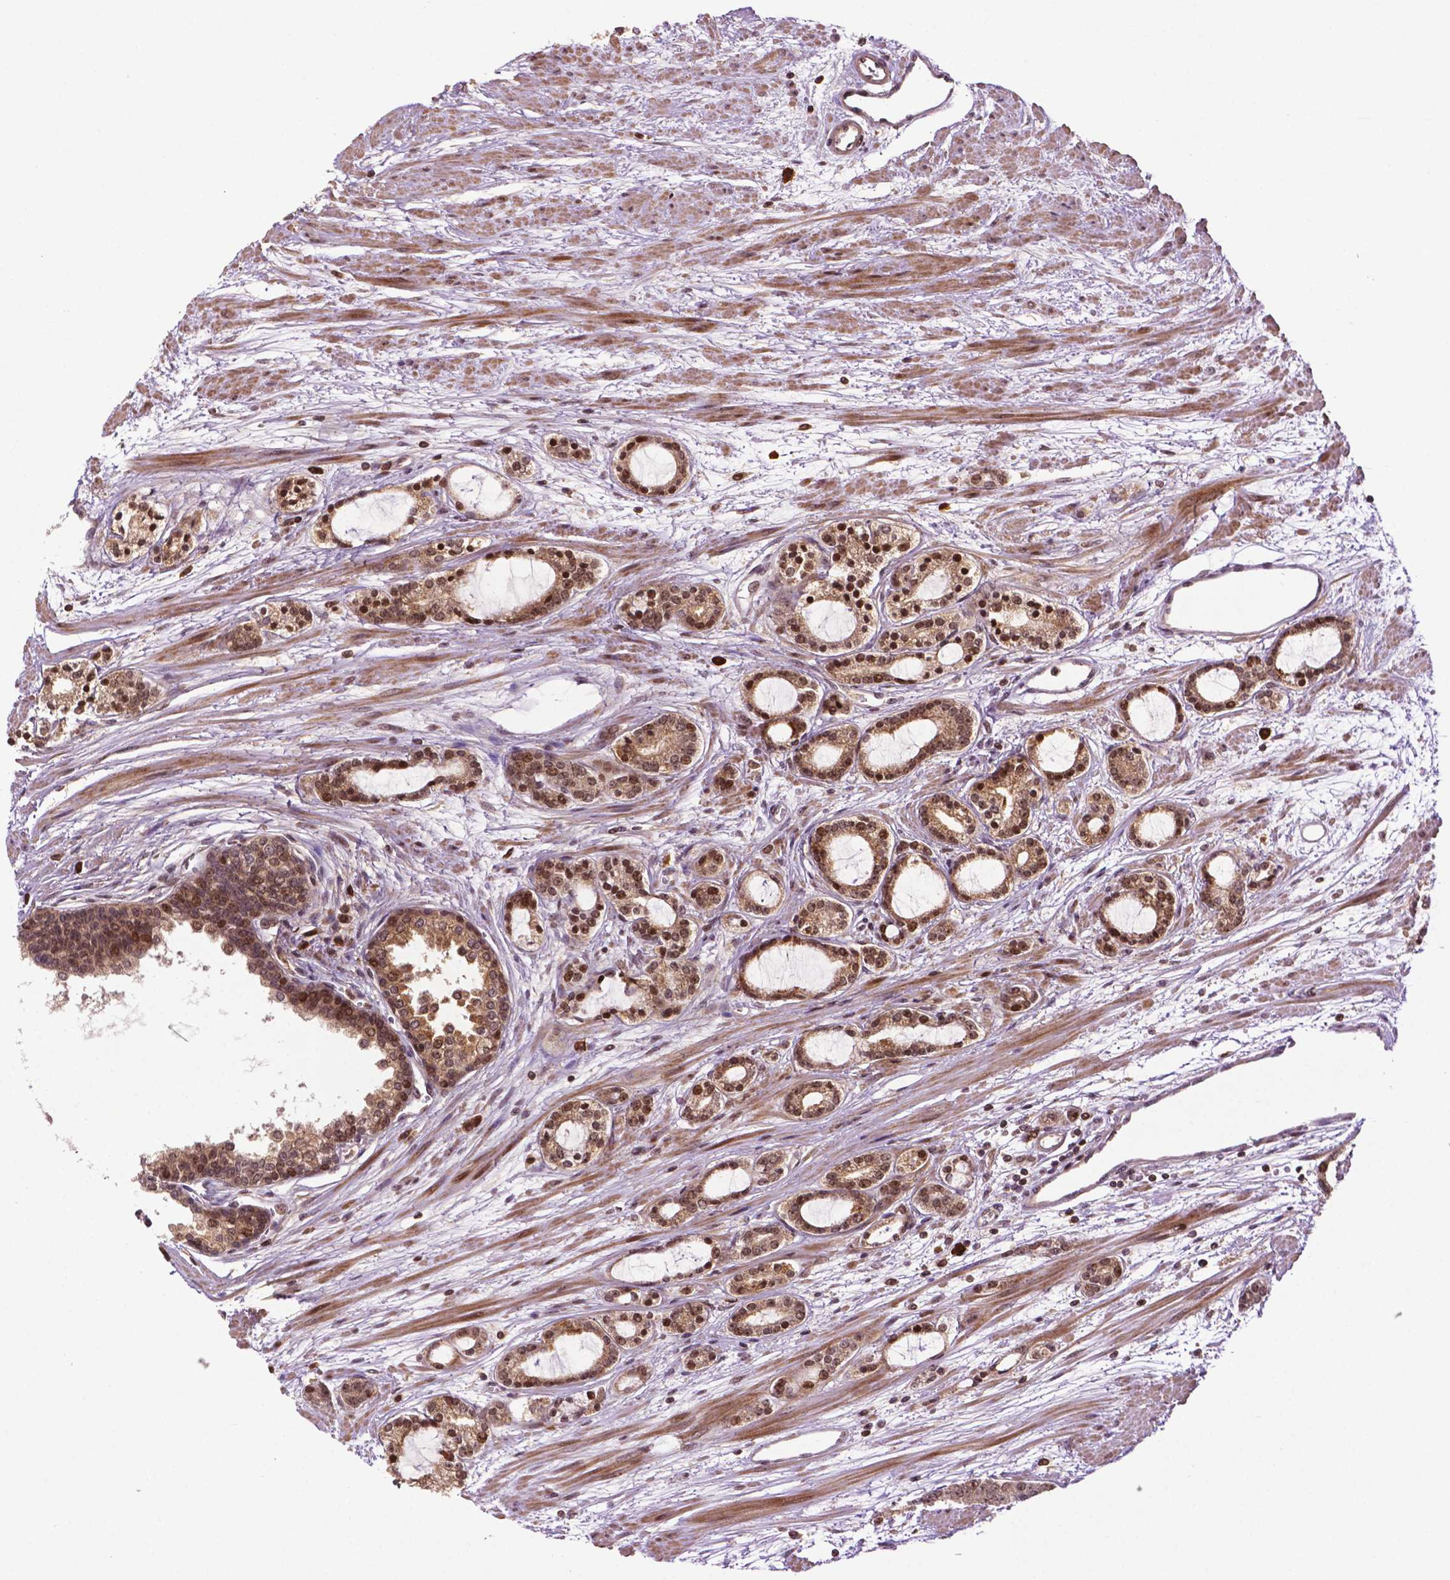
{"staining": {"intensity": "moderate", "quantity": ">75%", "location": "cytoplasmic/membranous,nuclear"}, "tissue": "prostate cancer", "cell_type": "Tumor cells", "image_type": "cancer", "snomed": [{"axis": "morphology", "description": "Adenocarcinoma, Medium grade"}, {"axis": "topography", "description": "Prostate"}], "caption": "This is a photomicrograph of immunohistochemistry (IHC) staining of prostate cancer (medium-grade adenocarcinoma), which shows moderate staining in the cytoplasmic/membranous and nuclear of tumor cells.", "gene": "TMX2", "patient": {"sex": "male", "age": 57}}